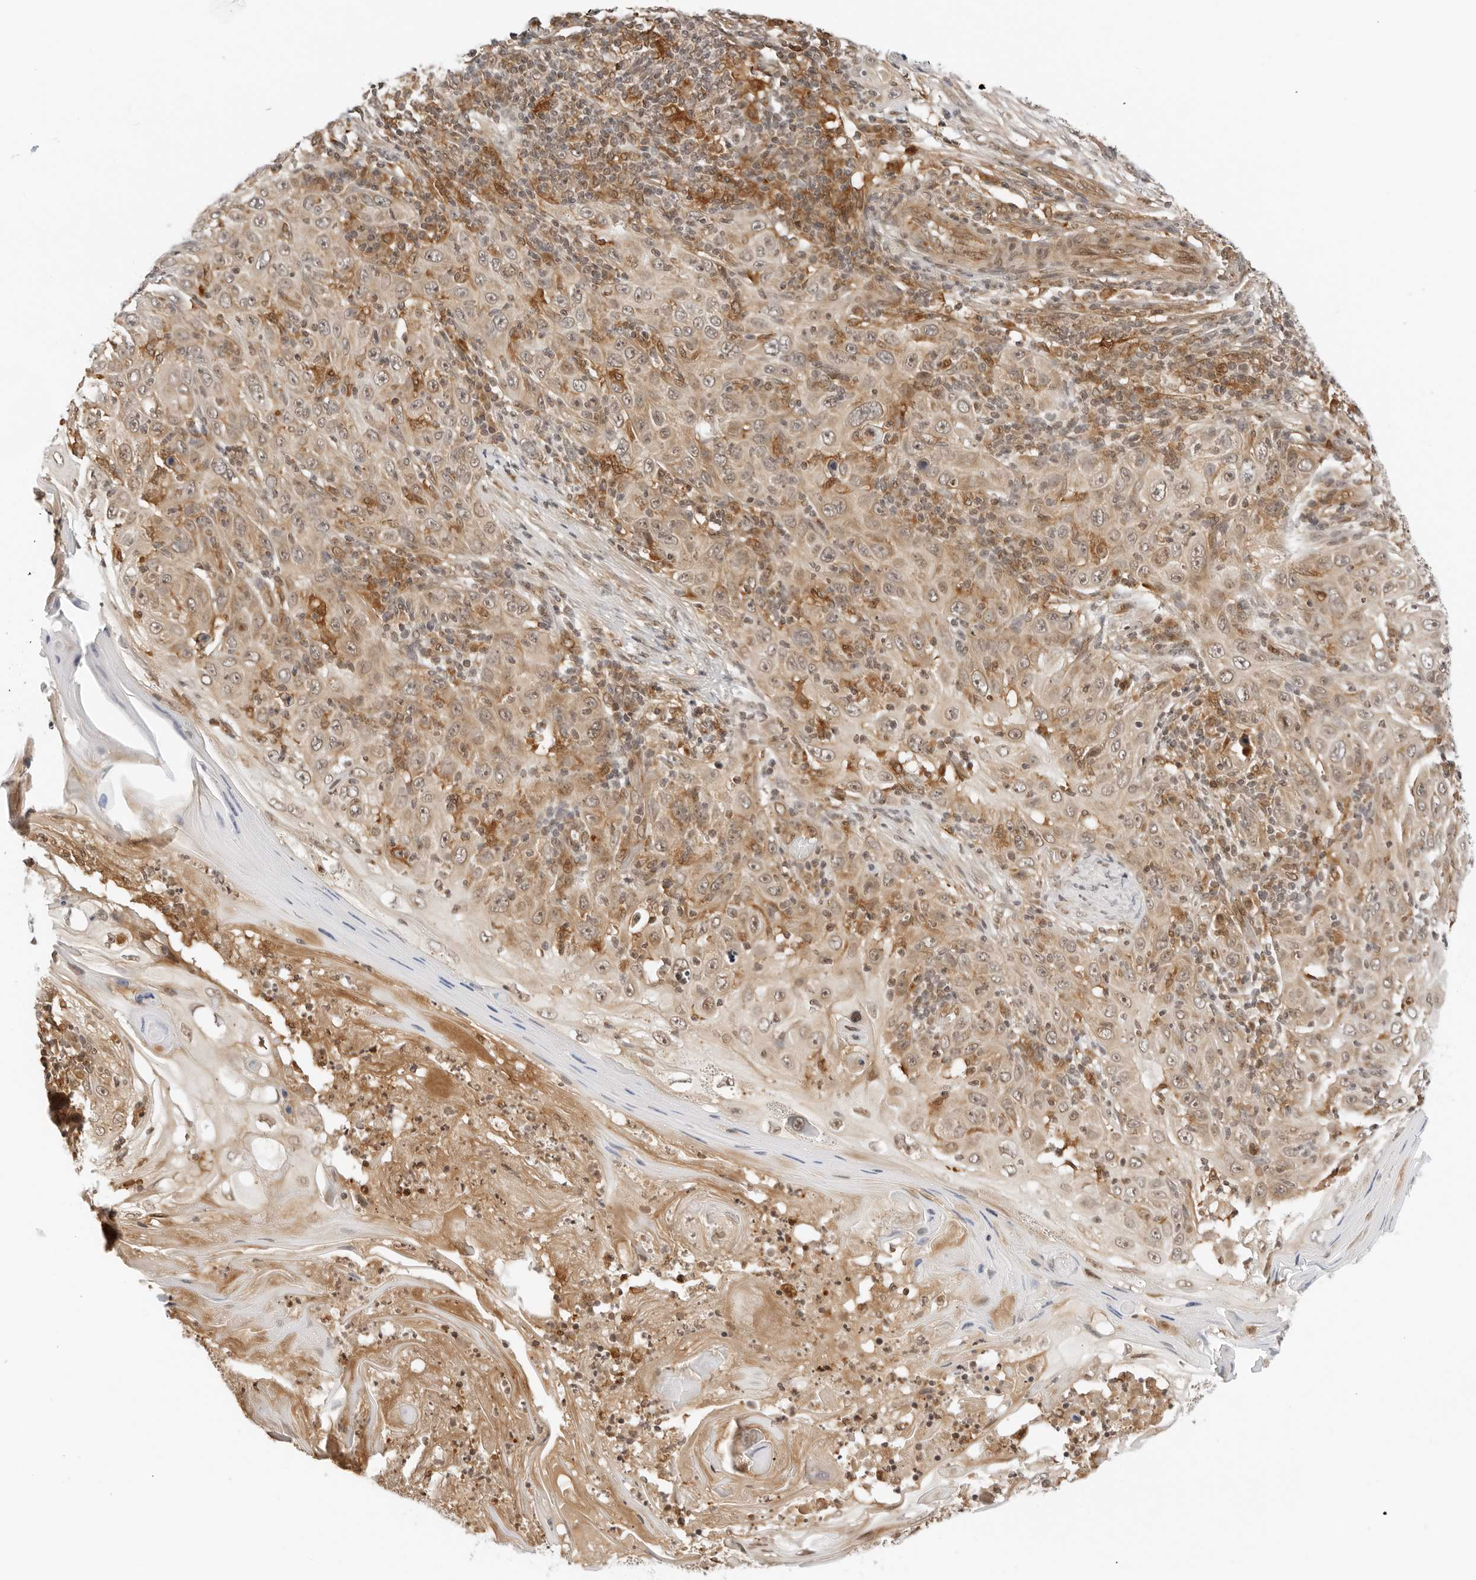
{"staining": {"intensity": "weak", "quantity": ">75%", "location": "cytoplasmic/membranous"}, "tissue": "skin cancer", "cell_type": "Tumor cells", "image_type": "cancer", "snomed": [{"axis": "morphology", "description": "Squamous cell carcinoma, NOS"}, {"axis": "topography", "description": "Skin"}], "caption": "Squamous cell carcinoma (skin) stained for a protein exhibits weak cytoplasmic/membranous positivity in tumor cells.", "gene": "RC3H1", "patient": {"sex": "female", "age": 88}}